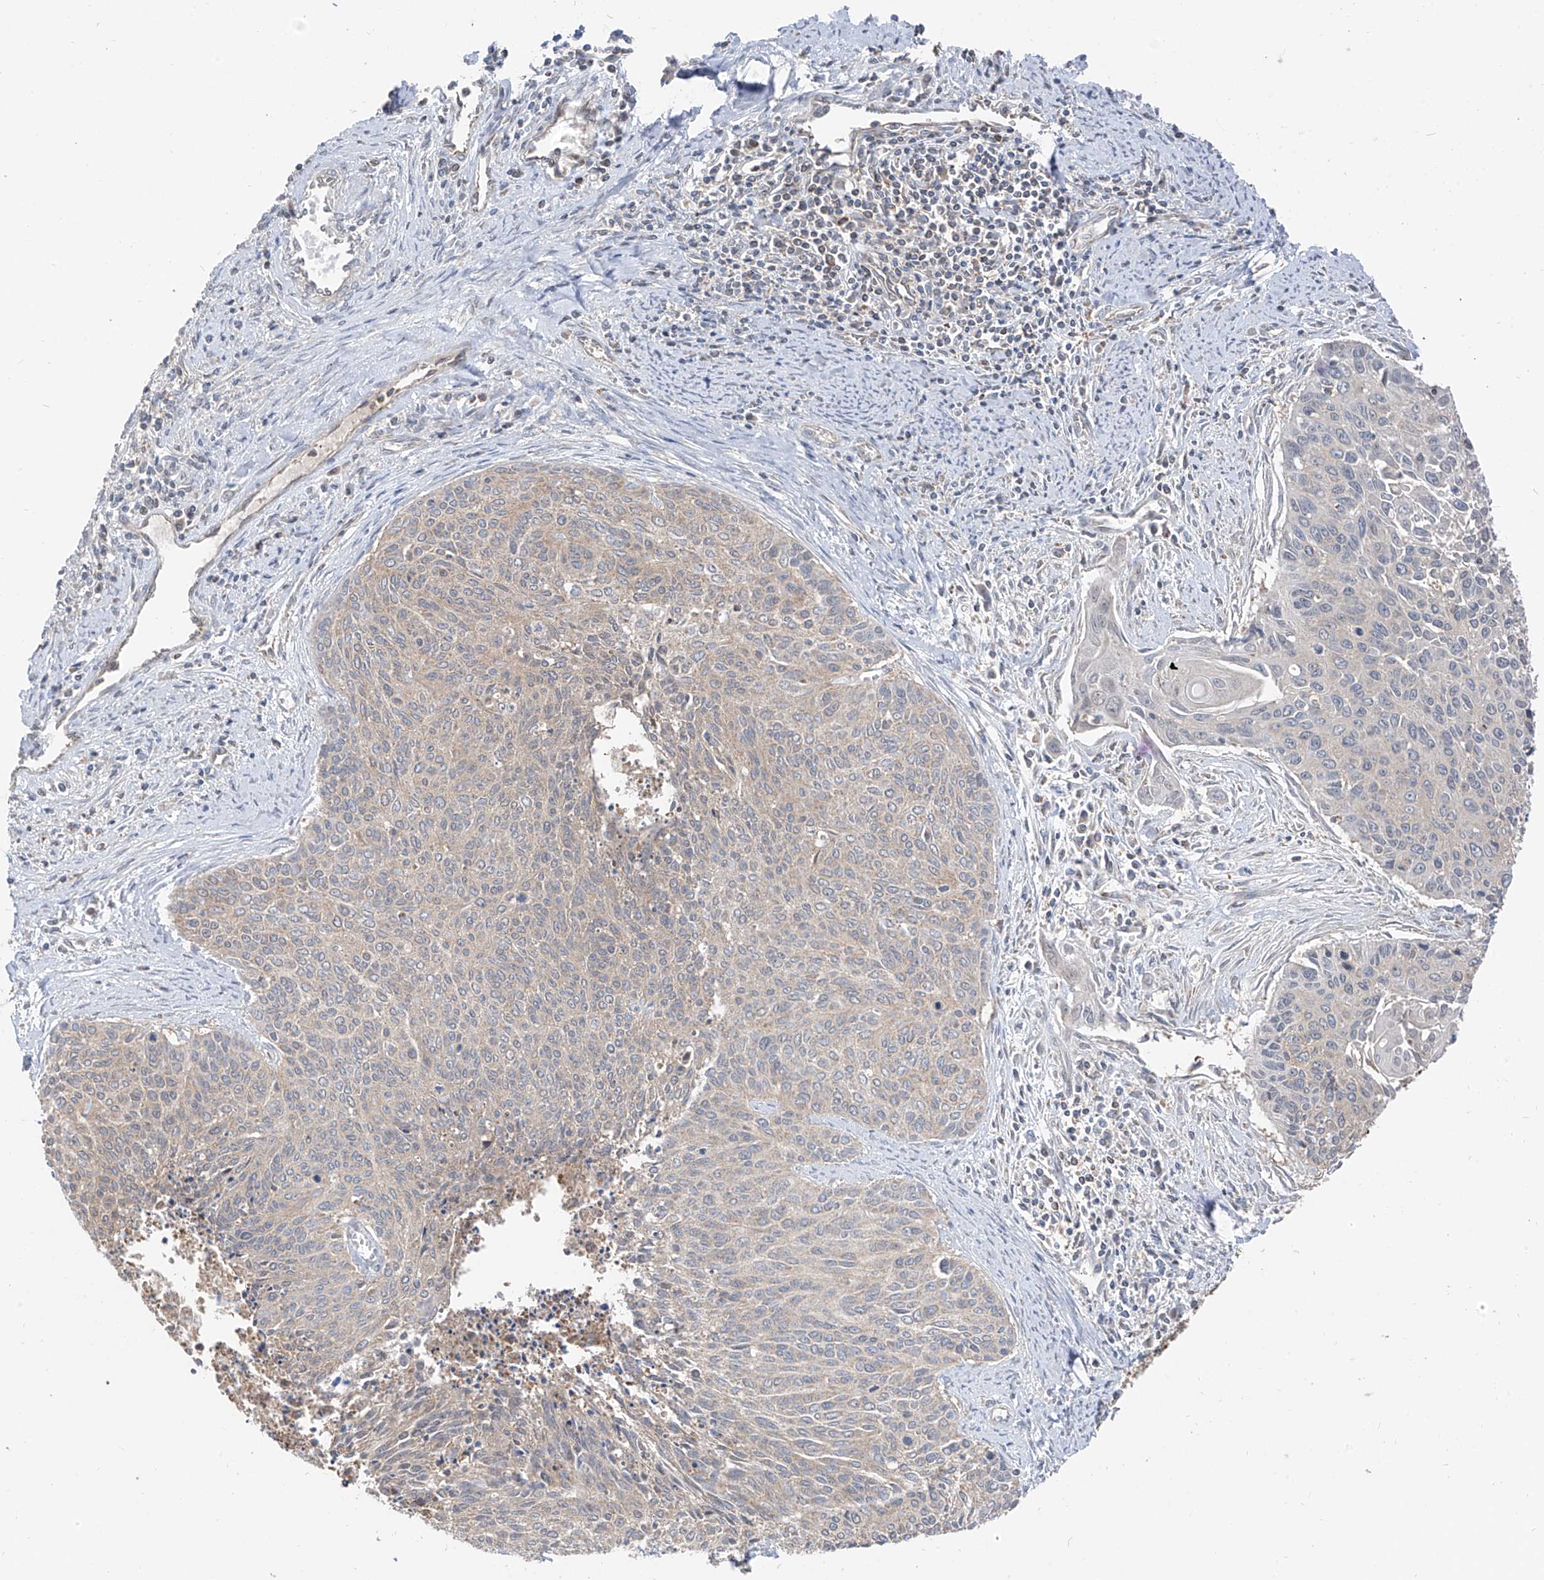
{"staining": {"intensity": "weak", "quantity": "<25%", "location": "cytoplasmic/membranous"}, "tissue": "cervical cancer", "cell_type": "Tumor cells", "image_type": "cancer", "snomed": [{"axis": "morphology", "description": "Squamous cell carcinoma, NOS"}, {"axis": "topography", "description": "Cervix"}], "caption": "Tumor cells show no significant positivity in cervical cancer (squamous cell carcinoma). (Stains: DAB immunohistochemistry with hematoxylin counter stain, Microscopy: brightfield microscopy at high magnification).", "gene": "ETHE1", "patient": {"sex": "female", "age": 55}}